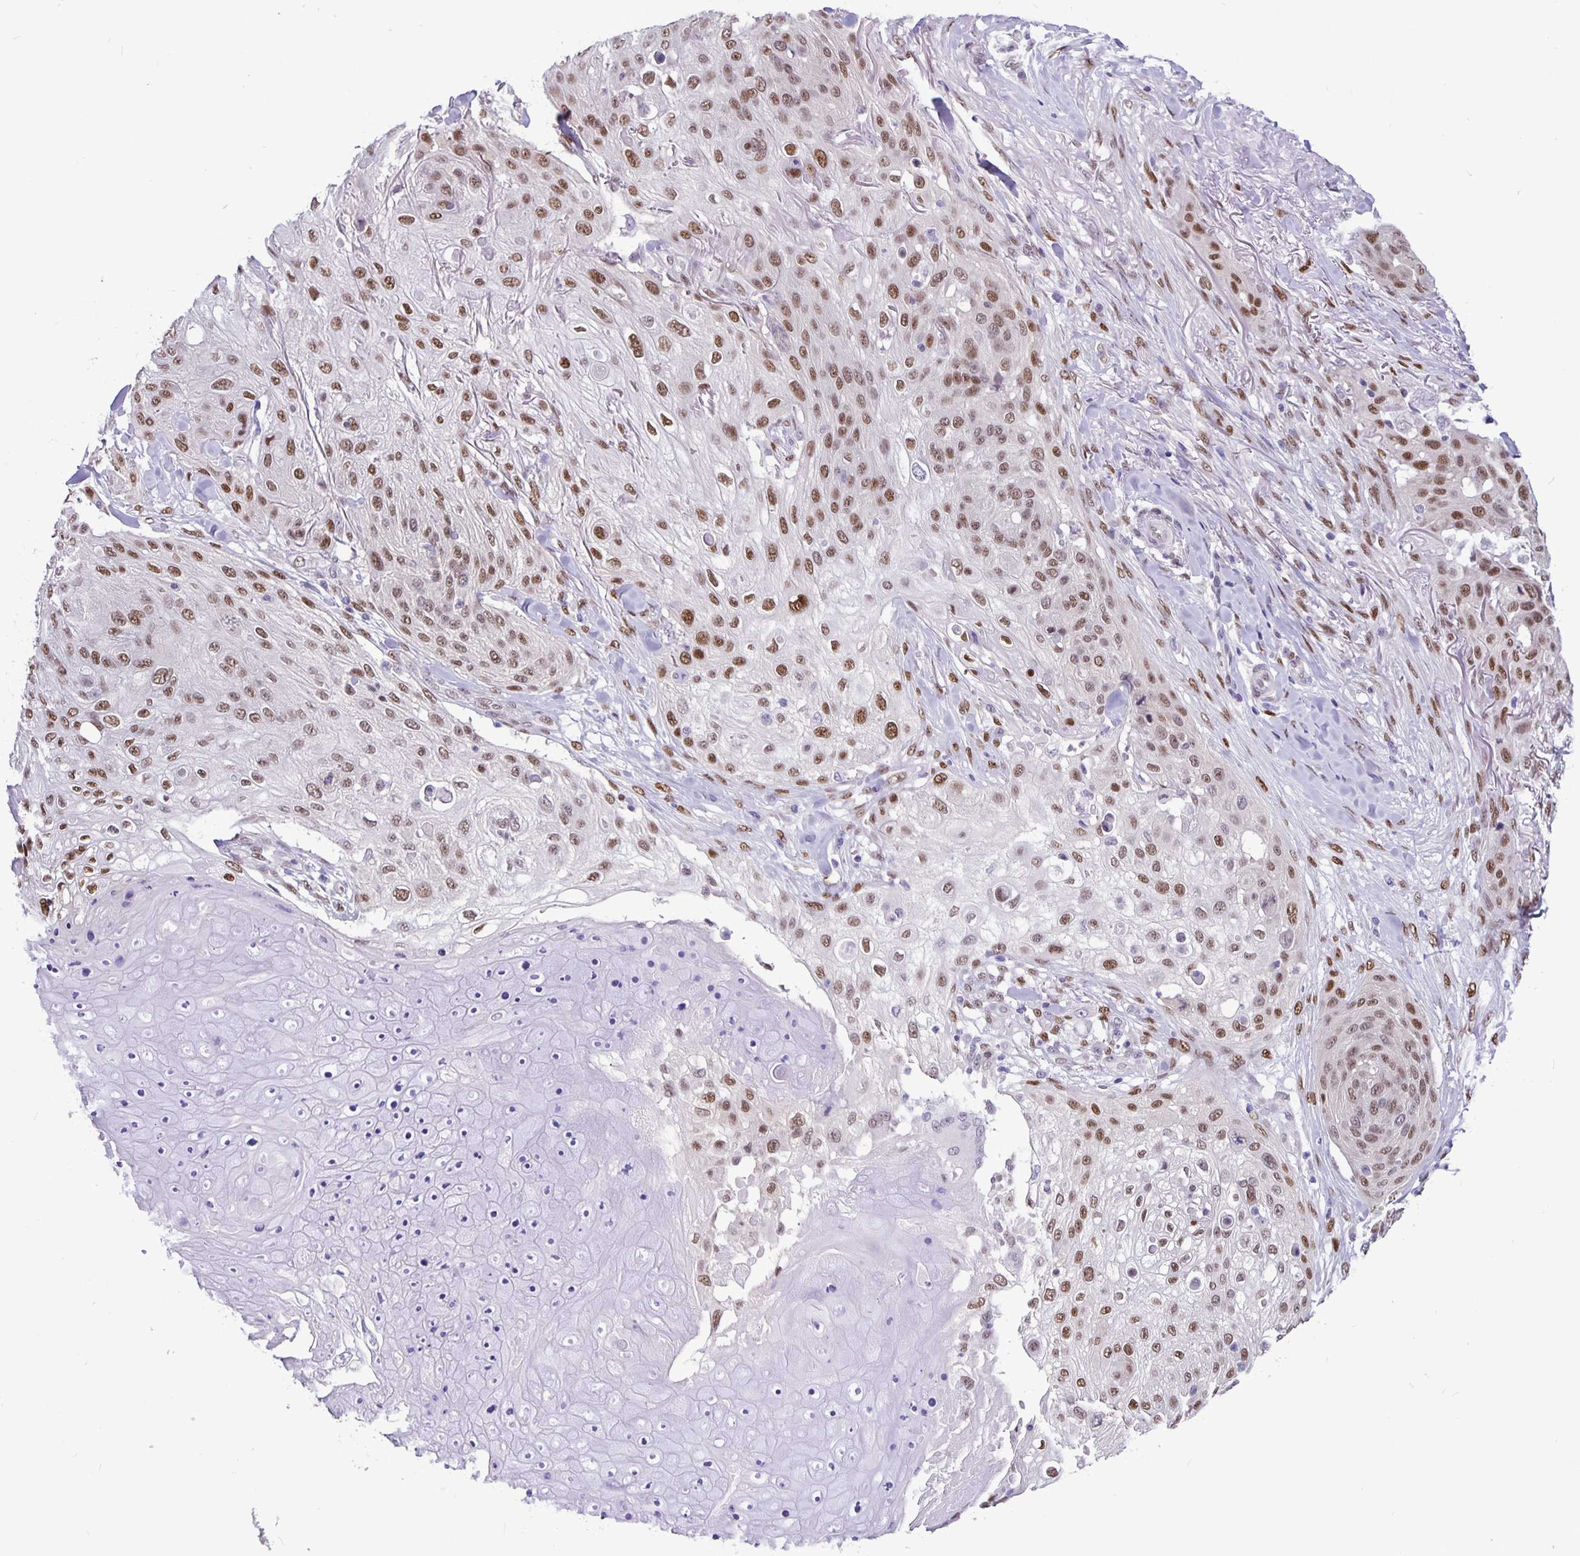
{"staining": {"intensity": "moderate", "quantity": ">75%", "location": "nuclear"}, "tissue": "skin cancer", "cell_type": "Tumor cells", "image_type": "cancer", "snomed": [{"axis": "morphology", "description": "Squamous cell carcinoma, NOS"}, {"axis": "topography", "description": "Skin"}], "caption": "Protein staining of squamous cell carcinoma (skin) tissue displays moderate nuclear expression in about >75% of tumor cells.", "gene": "FOSL2", "patient": {"sex": "female", "age": 87}}